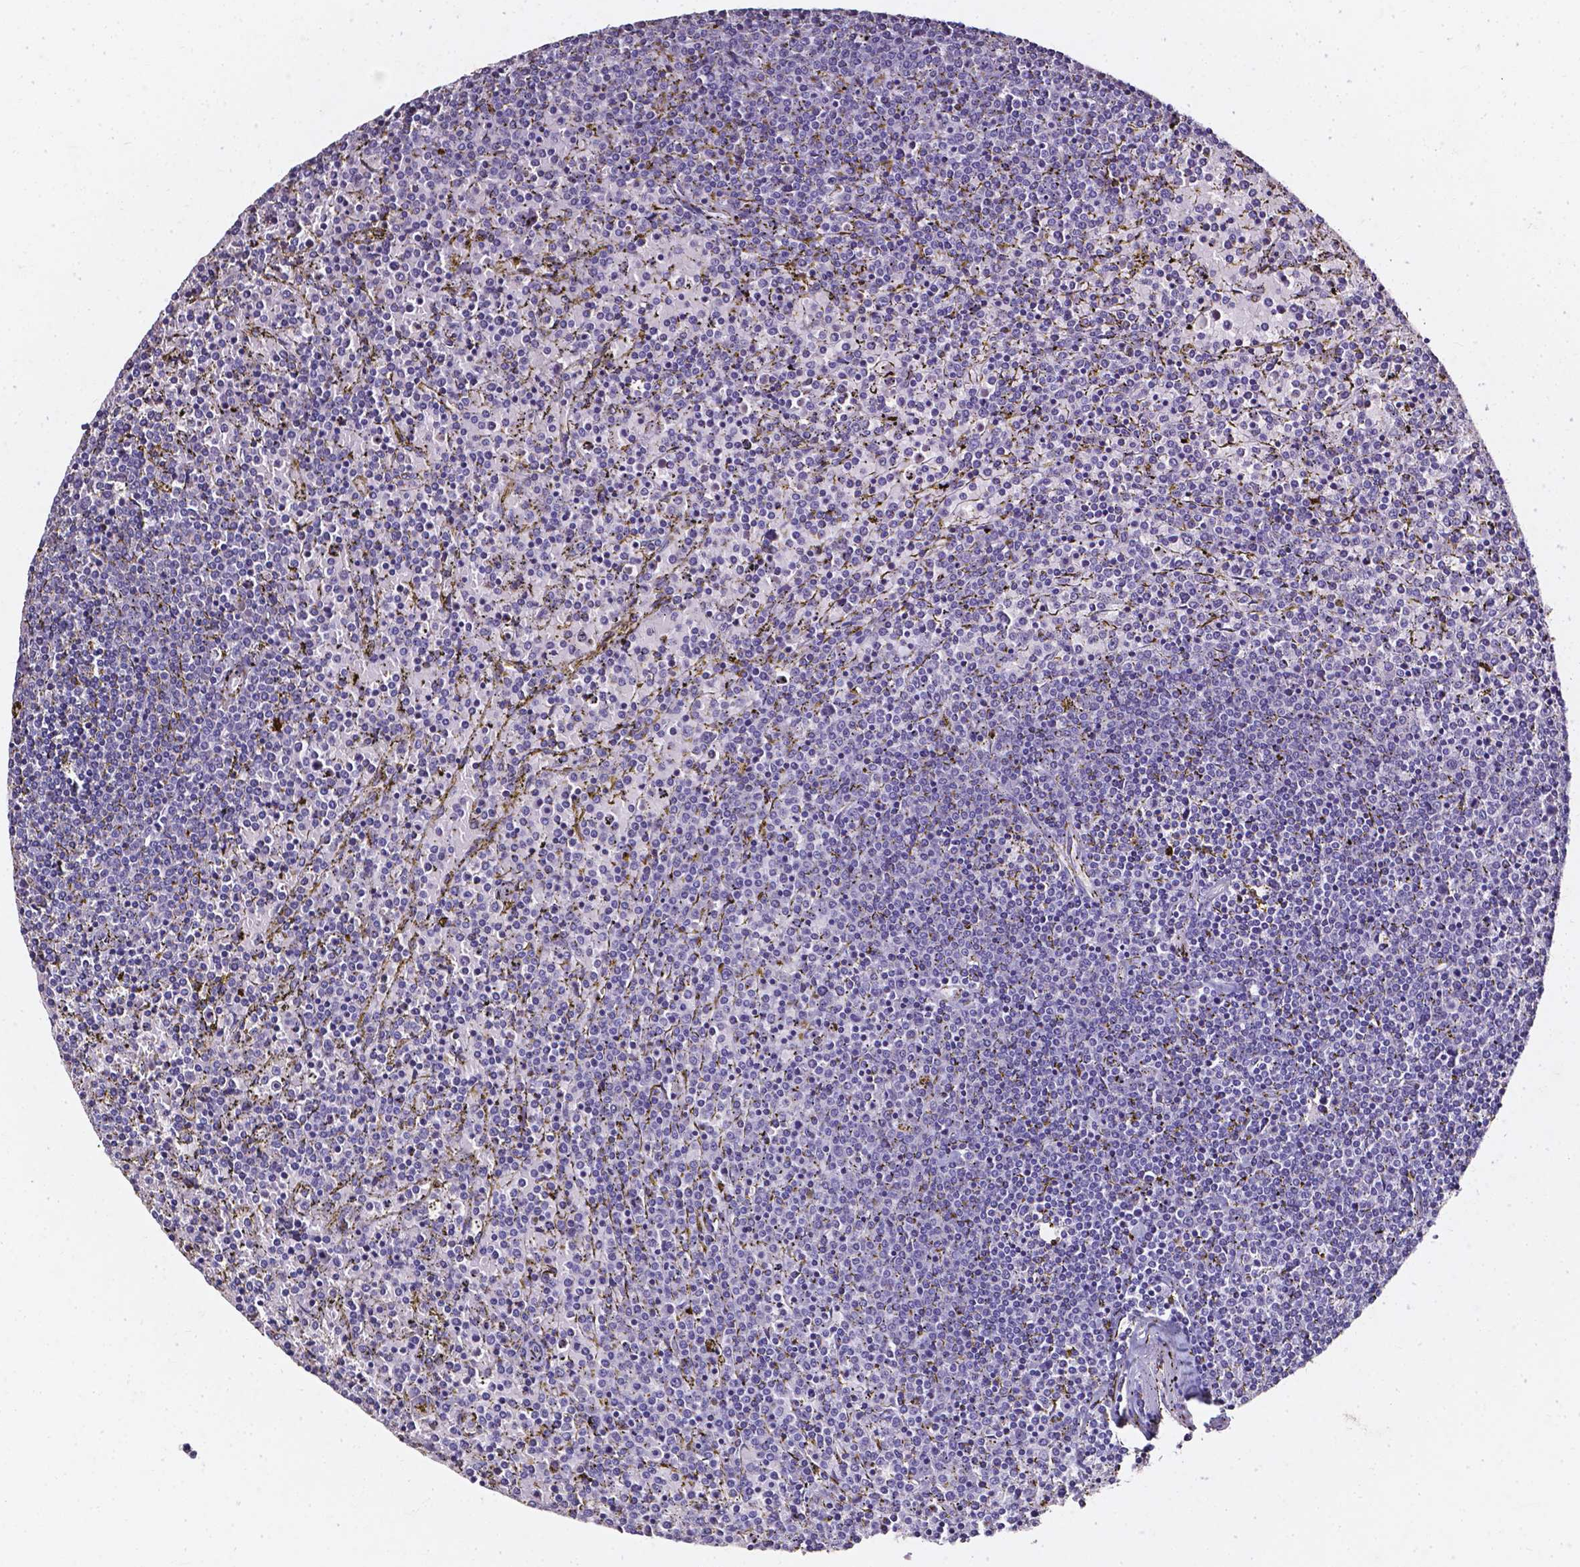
{"staining": {"intensity": "negative", "quantity": "none", "location": "none"}, "tissue": "lymphoma", "cell_type": "Tumor cells", "image_type": "cancer", "snomed": [{"axis": "morphology", "description": "Malignant lymphoma, non-Hodgkin's type, Low grade"}, {"axis": "topography", "description": "Spleen"}], "caption": "Image shows no protein expression in tumor cells of malignant lymphoma, non-Hodgkin's type (low-grade) tissue. The staining was performed using DAB (3,3'-diaminobenzidine) to visualize the protein expression in brown, while the nuclei were stained in blue with hematoxylin (Magnification: 20x).", "gene": "AKR1B10", "patient": {"sex": "female", "age": 77}}